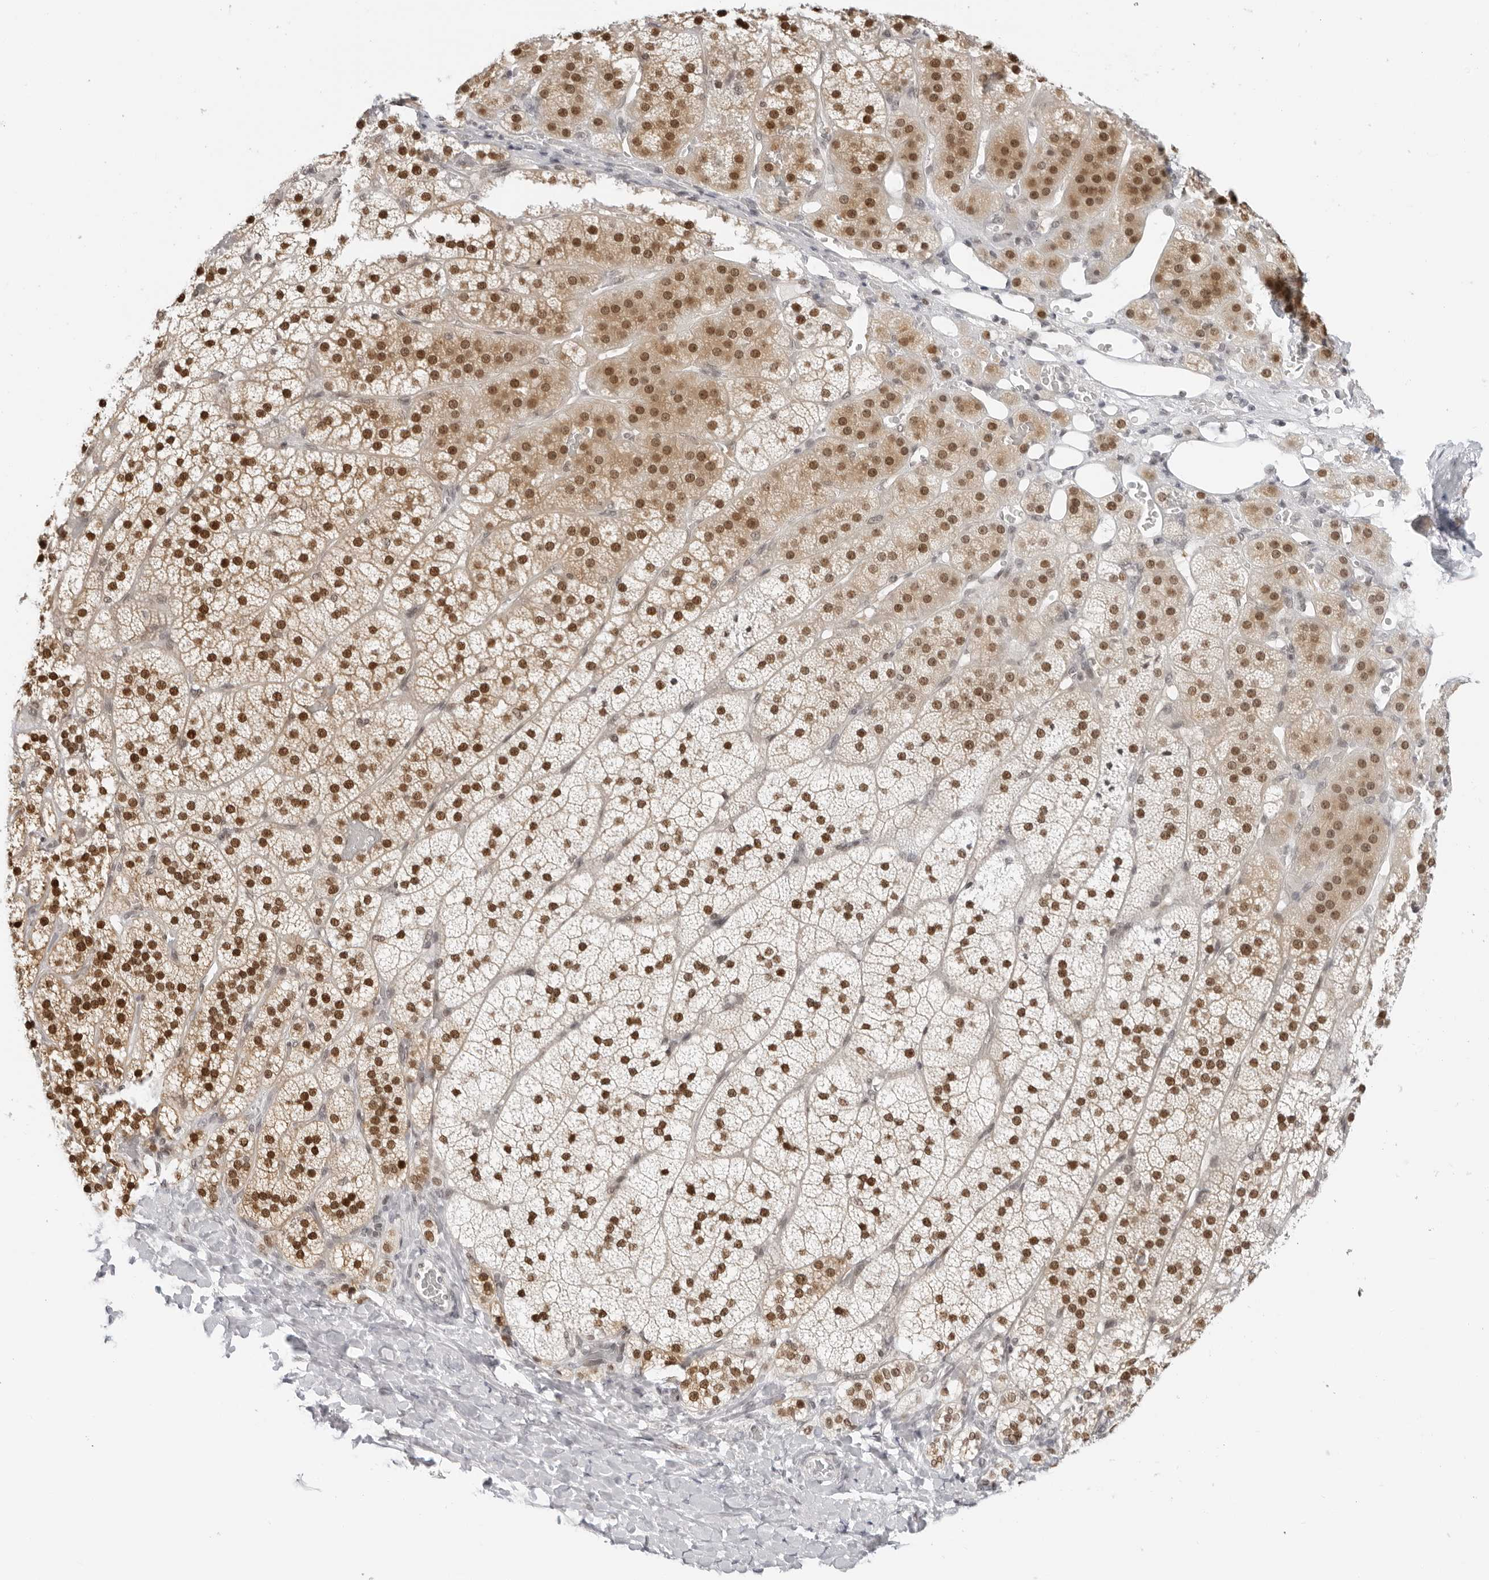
{"staining": {"intensity": "strong", "quantity": "25%-75%", "location": "nuclear"}, "tissue": "adrenal gland", "cell_type": "Glandular cells", "image_type": "normal", "snomed": [{"axis": "morphology", "description": "Normal tissue, NOS"}, {"axis": "topography", "description": "Adrenal gland"}], "caption": "Protein expression analysis of normal adrenal gland reveals strong nuclear staining in approximately 25%-75% of glandular cells. Nuclei are stained in blue.", "gene": "MSH6", "patient": {"sex": "female", "age": 44}}